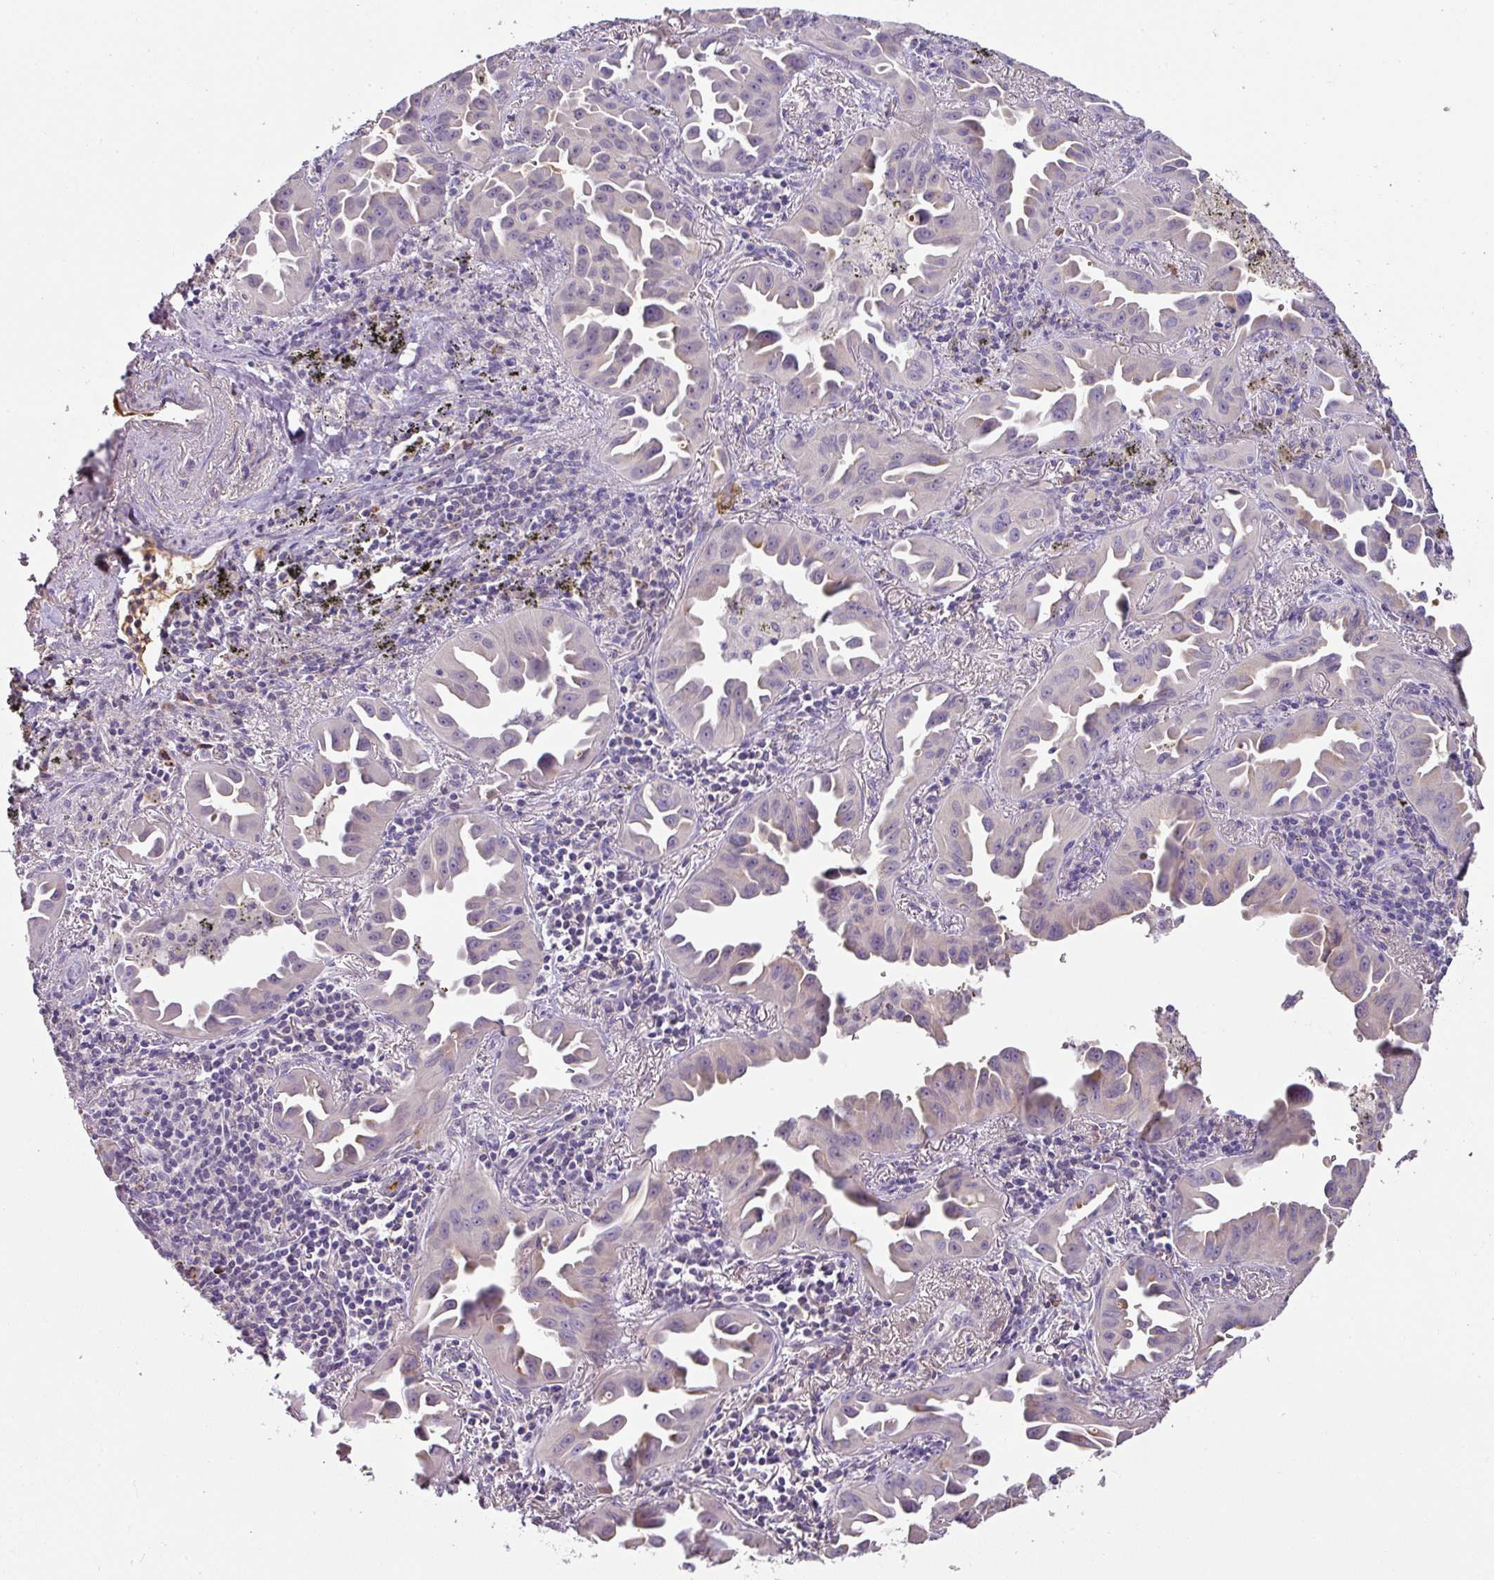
{"staining": {"intensity": "negative", "quantity": "none", "location": "none"}, "tissue": "lung cancer", "cell_type": "Tumor cells", "image_type": "cancer", "snomed": [{"axis": "morphology", "description": "Adenocarcinoma, NOS"}, {"axis": "topography", "description": "Lung"}], "caption": "Tumor cells show no significant protein positivity in adenocarcinoma (lung).", "gene": "CCZ1", "patient": {"sex": "male", "age": 68}}